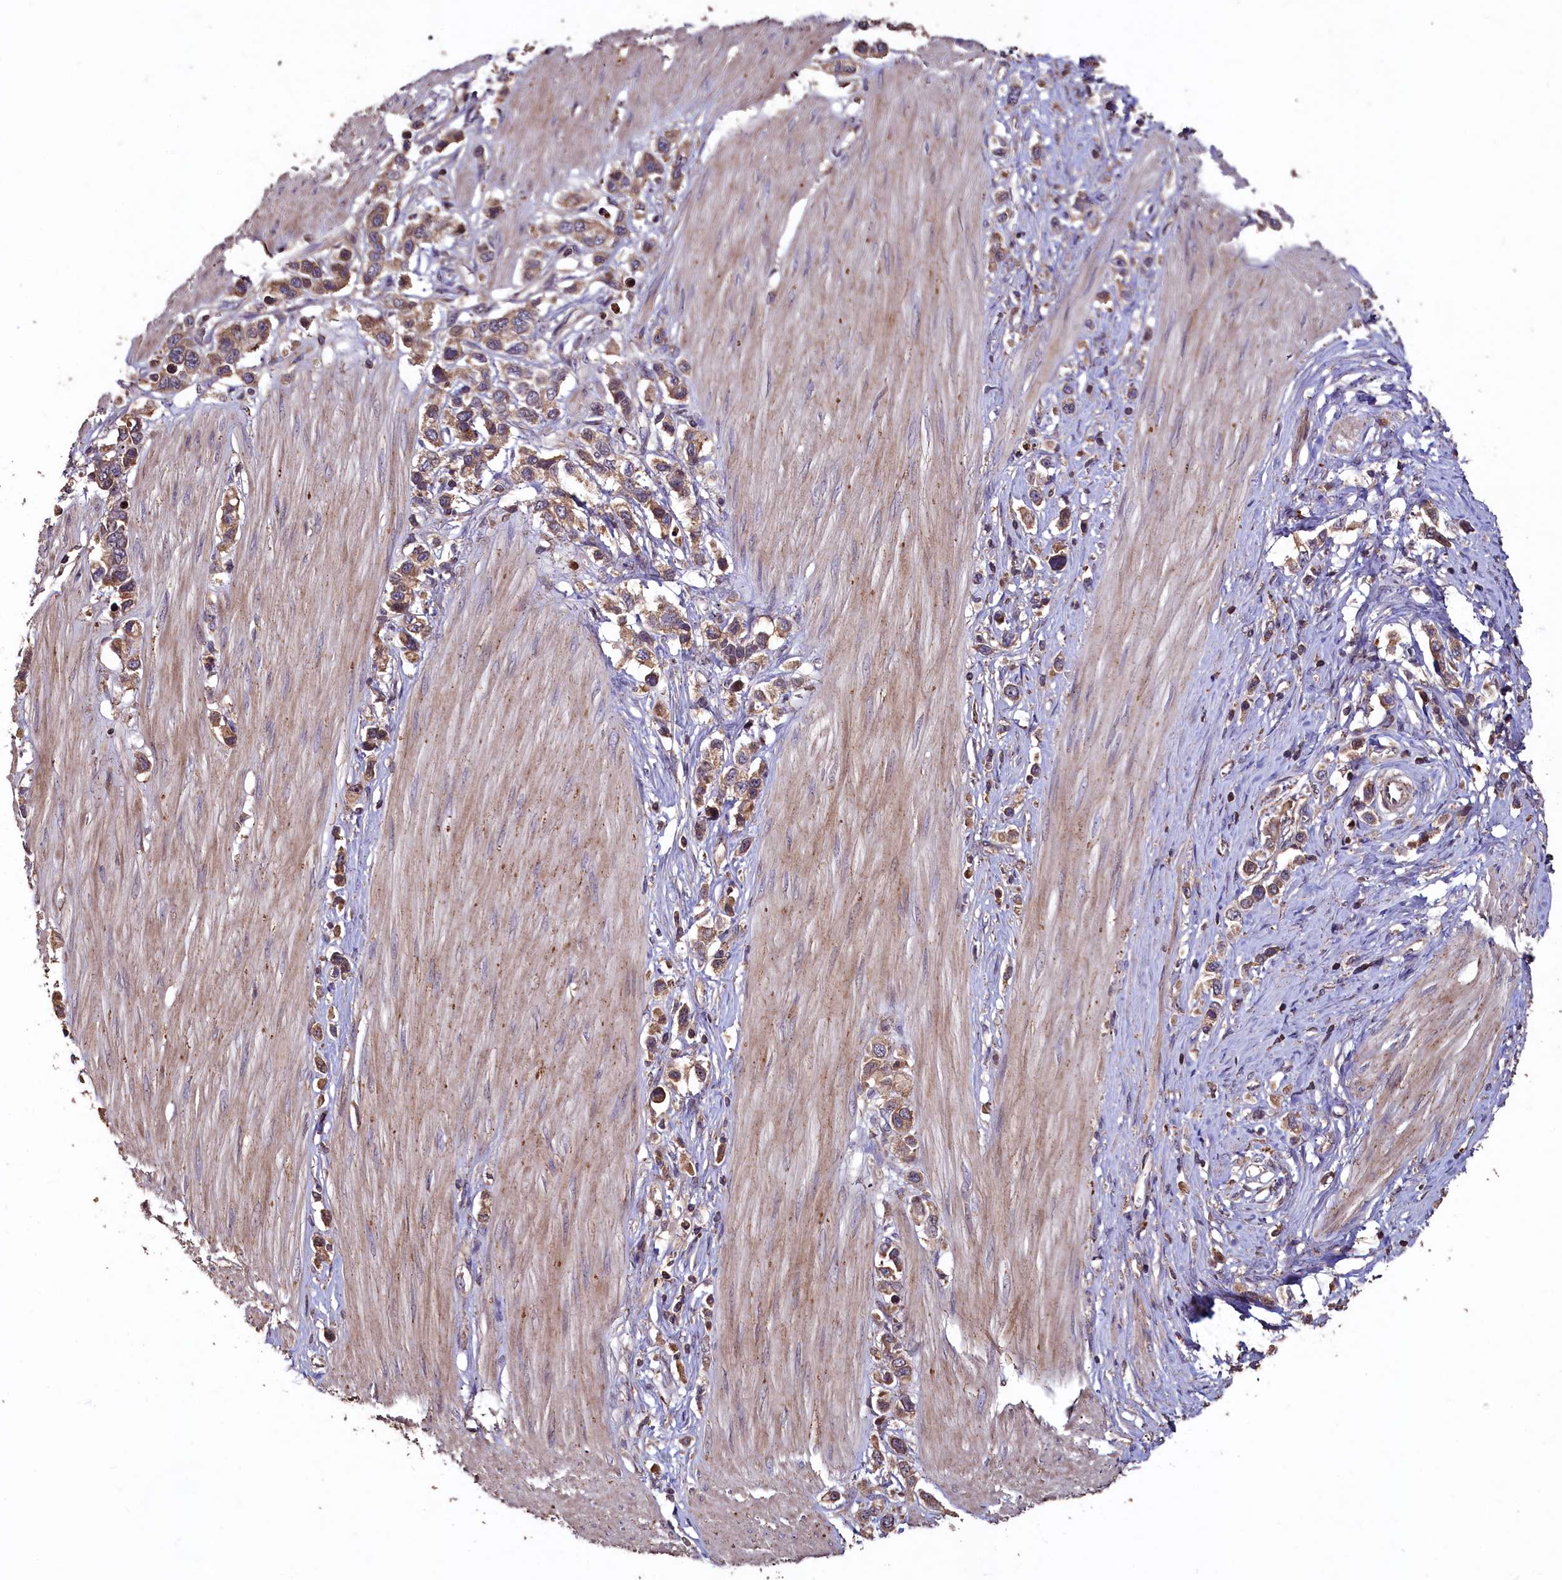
{"staining": {"intensity": "moderate", "quantity": ">75%", "location": "cytoplasmic/membranous"}, "tissue": "stomach cancer", "cell_type": "Tumor cells", "image_type": "cancer", "snomed": [{"axis": "morphology", "description": "Adenocarcinoma, NOS"}, {"axis": "topography", "description": "Stomach"}], "caption": "Tumor cells exhibit medium levels of moderate cytoplasmic/membranous expression in about >75% of cells in stomach adenocarcinoma.", "gene": "TMEM98", "patient": {"sex": "female", "age": 65}}